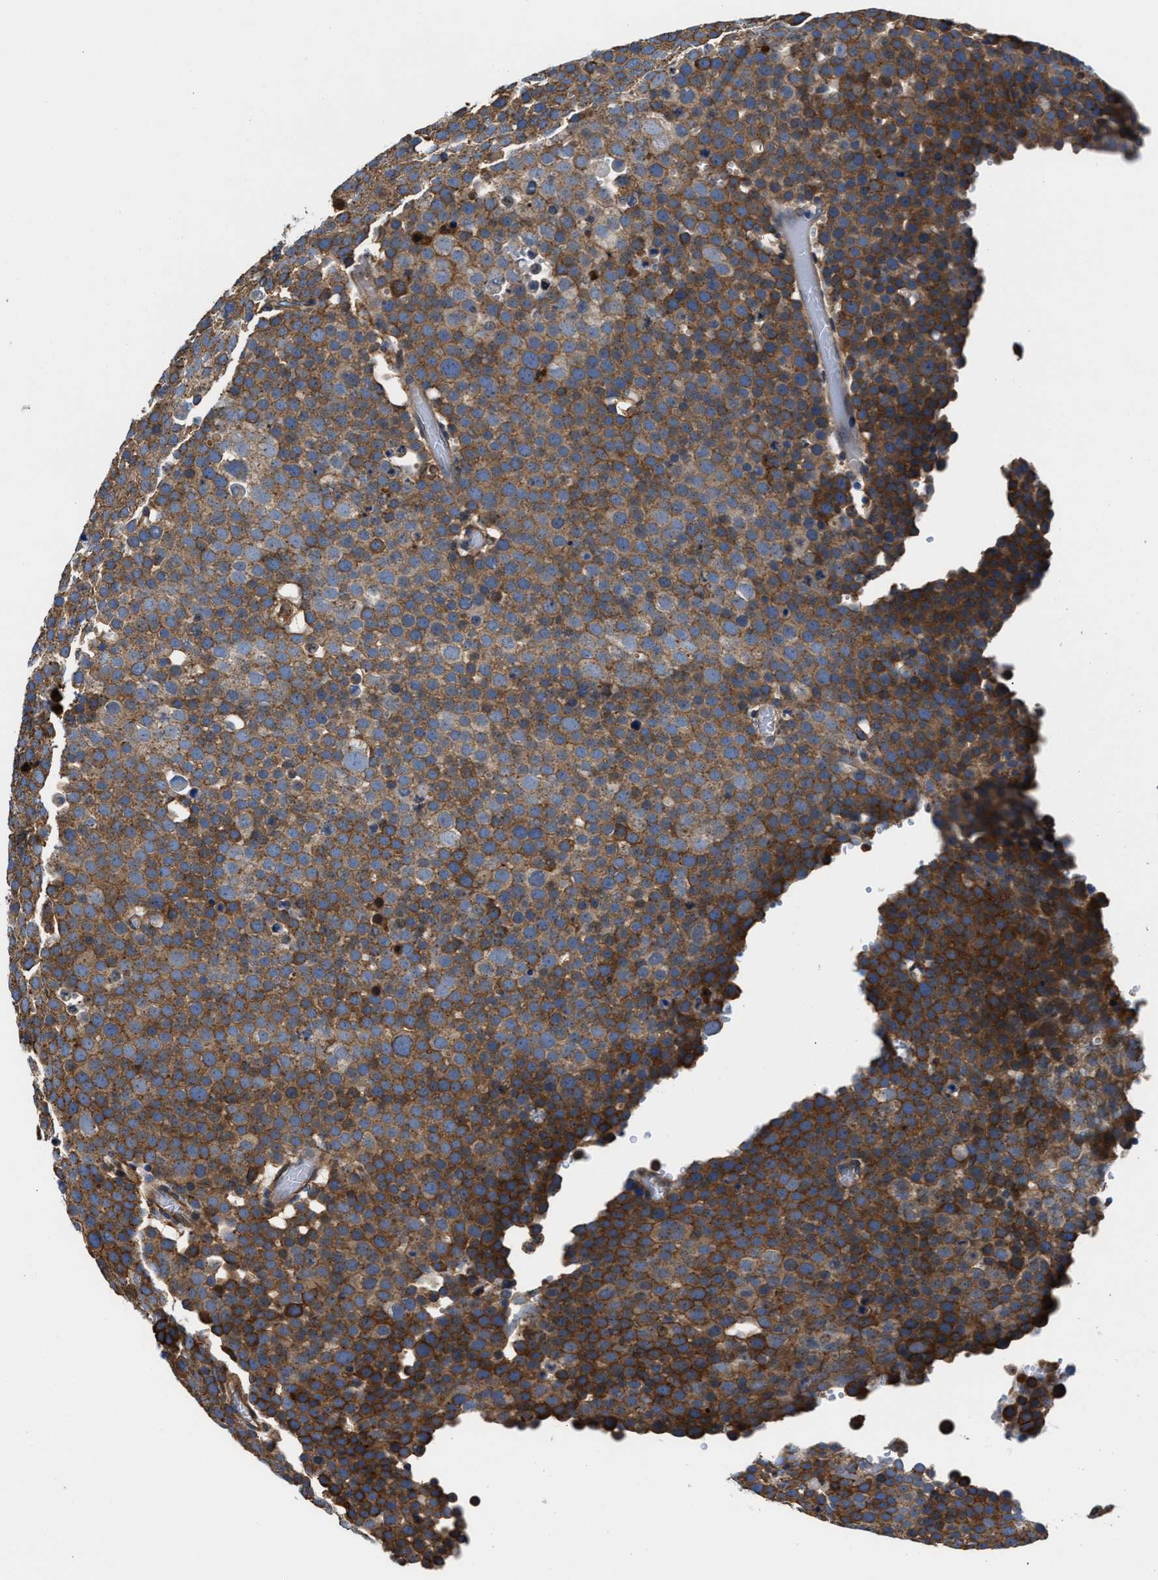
{"staining": {"intensity": "moderate", "quantity": ">75%", "location": "cytoplasmic/membranous"}, "tissue": "testis cancer", "cell_type": "Tumor cells", "image_type": "cancer", "snomed": [{"axis": "morphology", "description": "Seminoma, NOS"}, {"axis": "topography", "description": "Testis"}], "caption": "Immunohistochemistry image of human testis cancer stained for a protein (brown), which exhibits medium levels of moderate cytoplasmic/membranous staining in about >75% of tumor cells.", "gene": "PPP1R9B", "patient": {"sex": "male", "age": 71}}